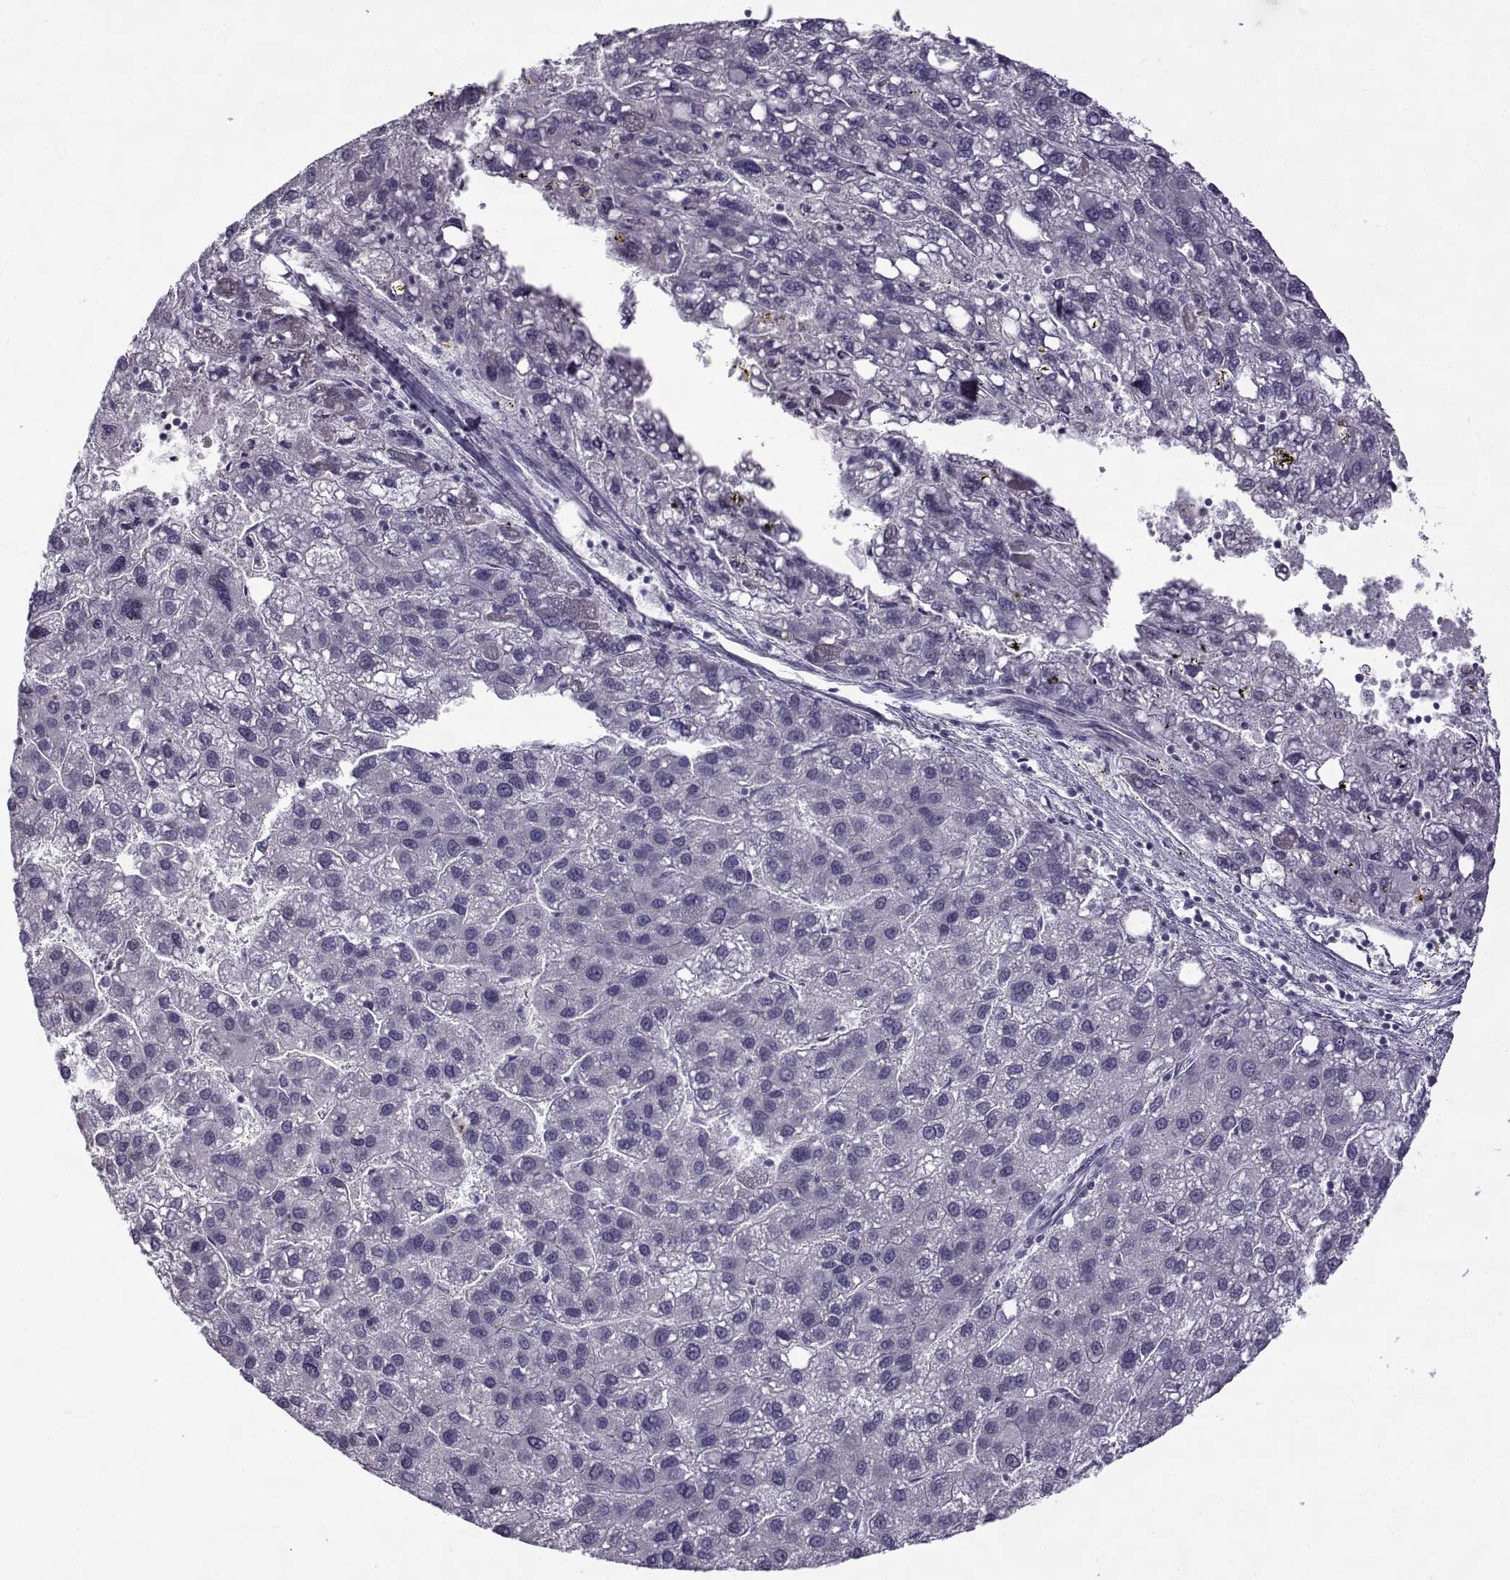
{"staining": {"intensity": "negative", "quantity": "none", "location": "none"}, "tissue": "liver cancer", "cell_type": "Tumor cells", "image_type": "cancer", "snomed": [{"axis": "morphology", "description": "Carcinoma, Hepatocellular, NOS"}, {"axis": "topography", "description": "Liver"}], "caption": "The micrograph demonstrates no significant expression in tumor cells of liver cancer.", "gene": "TEX55", "patient": {"sex": "female", "age": 82}}